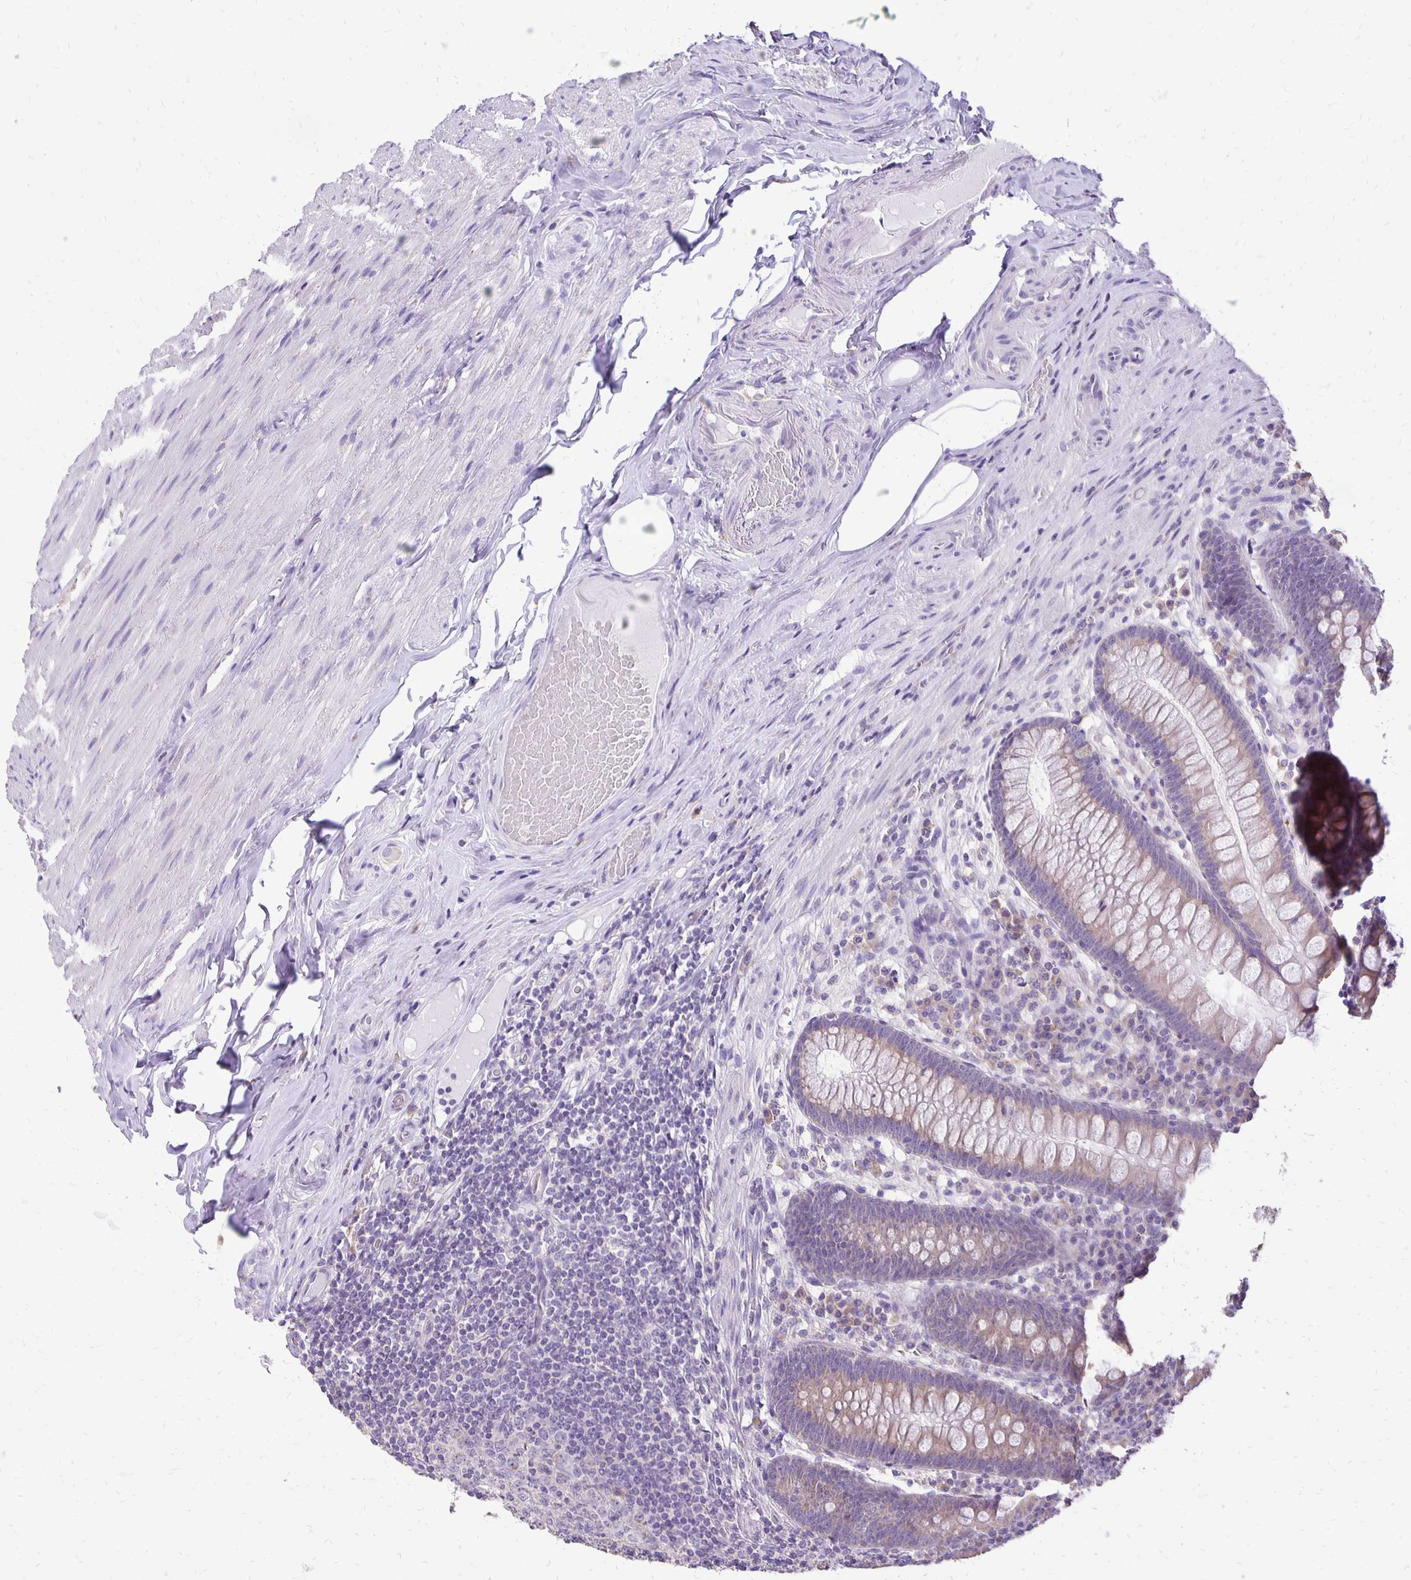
{"staining": {"intensity": "weak", "quantity": ">75%", "location": "cytoplasmic/membranous"}, "tissue": "appendix", "cell_type": "Glandular cells", "image_type": "normal", "snomed": [{"axis": "morphology", "description": "Normal tissue, NOS"}, {"axis": "topography", "description": "Appendix"}], "caption": "This is a photomicrograph of immunohistochemistry staining of benign appendix, which shows weak positivity in the cytoplasmic/membranous of glandular cells.", "gene": "ANKRD45", "patient": {"sex": "male", "age": 71}}